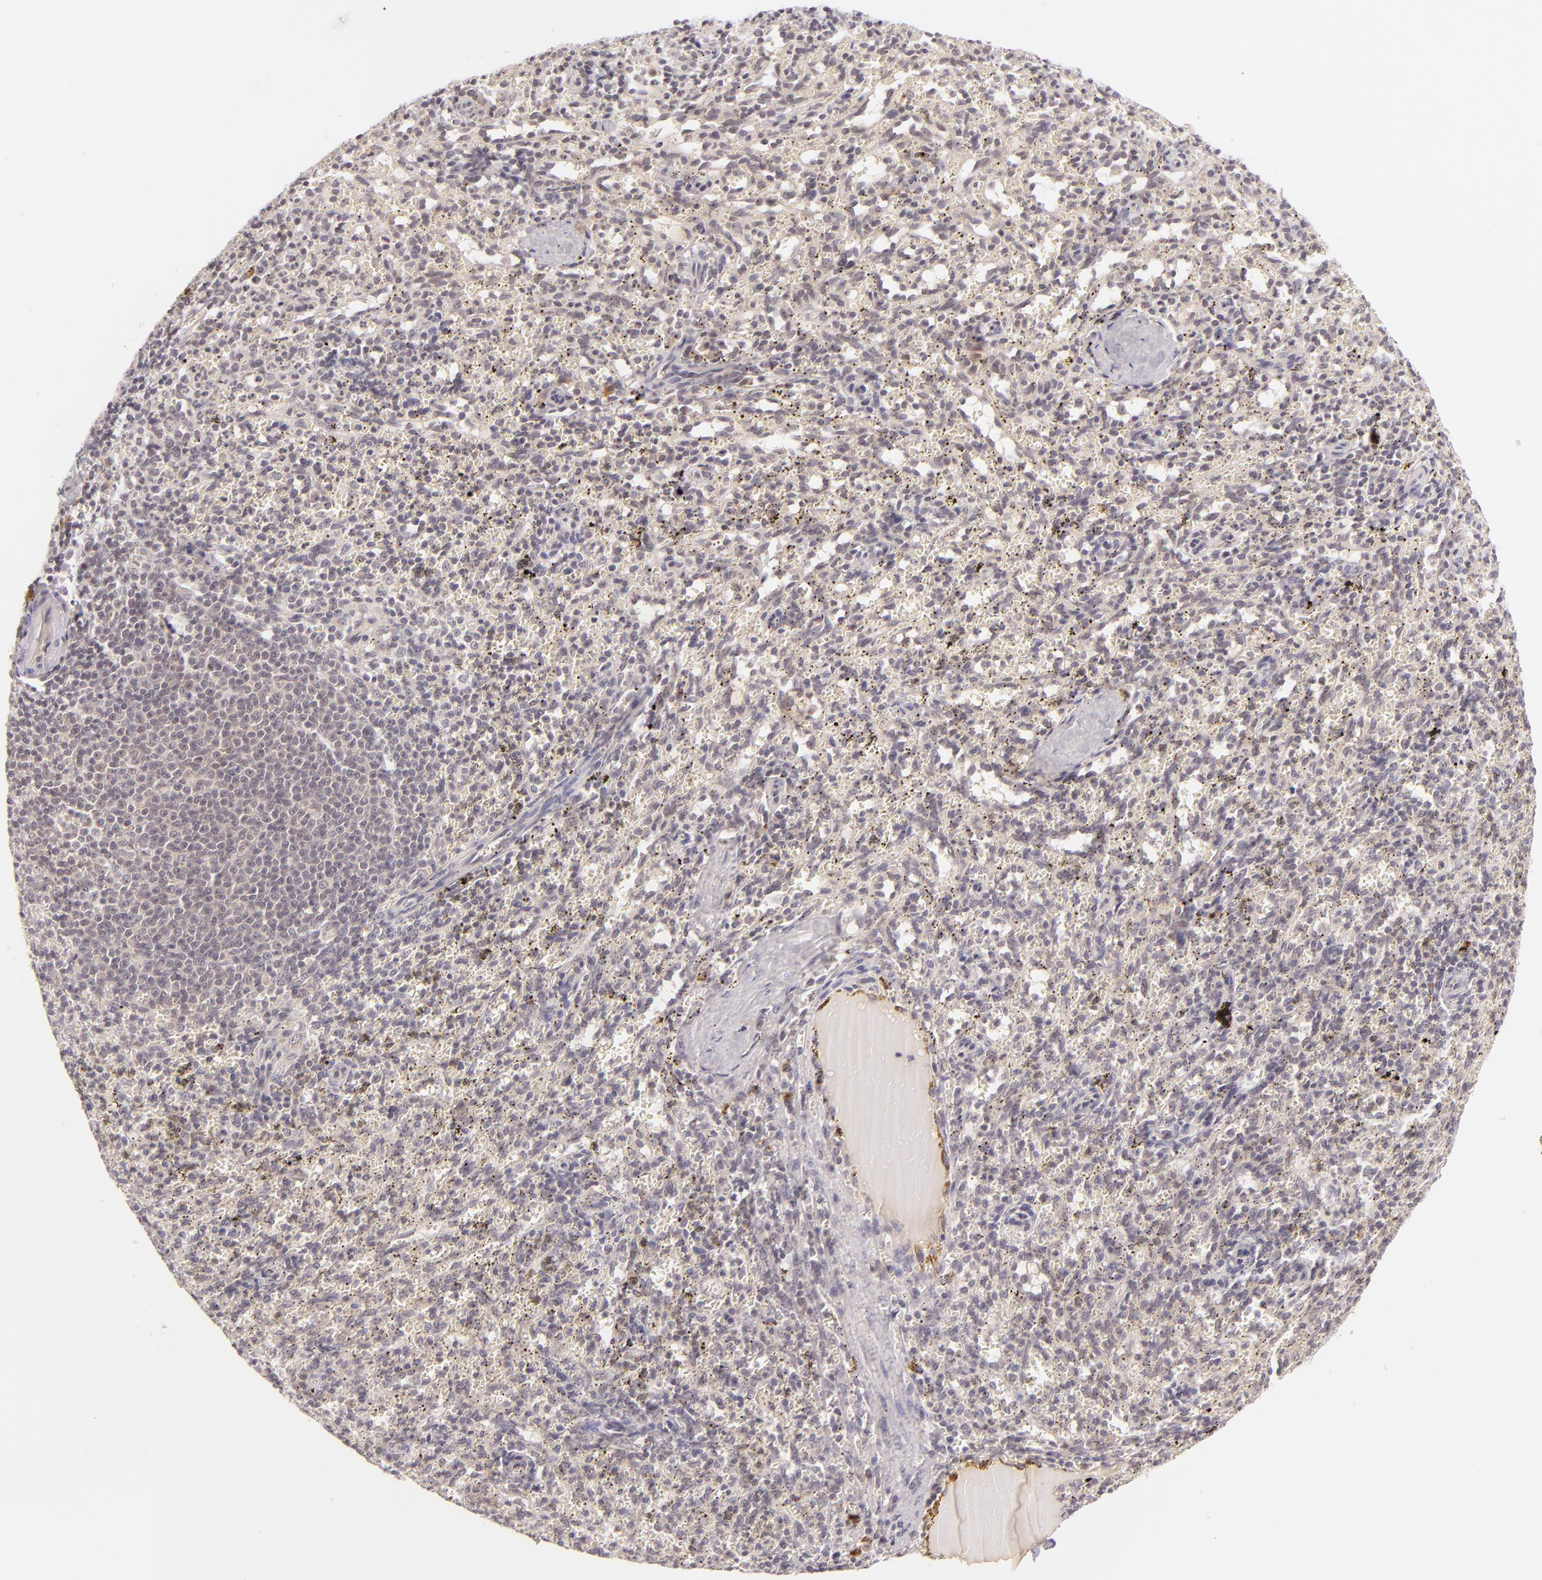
{"staining": {"intensity": "weak", "quantity": "25%-75%", "location": "cytoplasmic/membranous"}, "tissue": "spleen", "cell_type": "Cells in red pulp", "image_type": "normal", "snomed": [{"axis": "morphology", "description": "Normal tissue, NOS"}, {"axis": "topography", "description": "Spleen"}], "caption": "The histopathology image reveals immunohistochemical staining of normal spleen. There is weak cytoplasmic/membranous expression is seen in about 25%-75% of cells in red pulp. Ihc stains the protein in brown and the nuclei are stained blue.", "gene": "CASP8", "patient": {"sex": "female", "age": 10}}